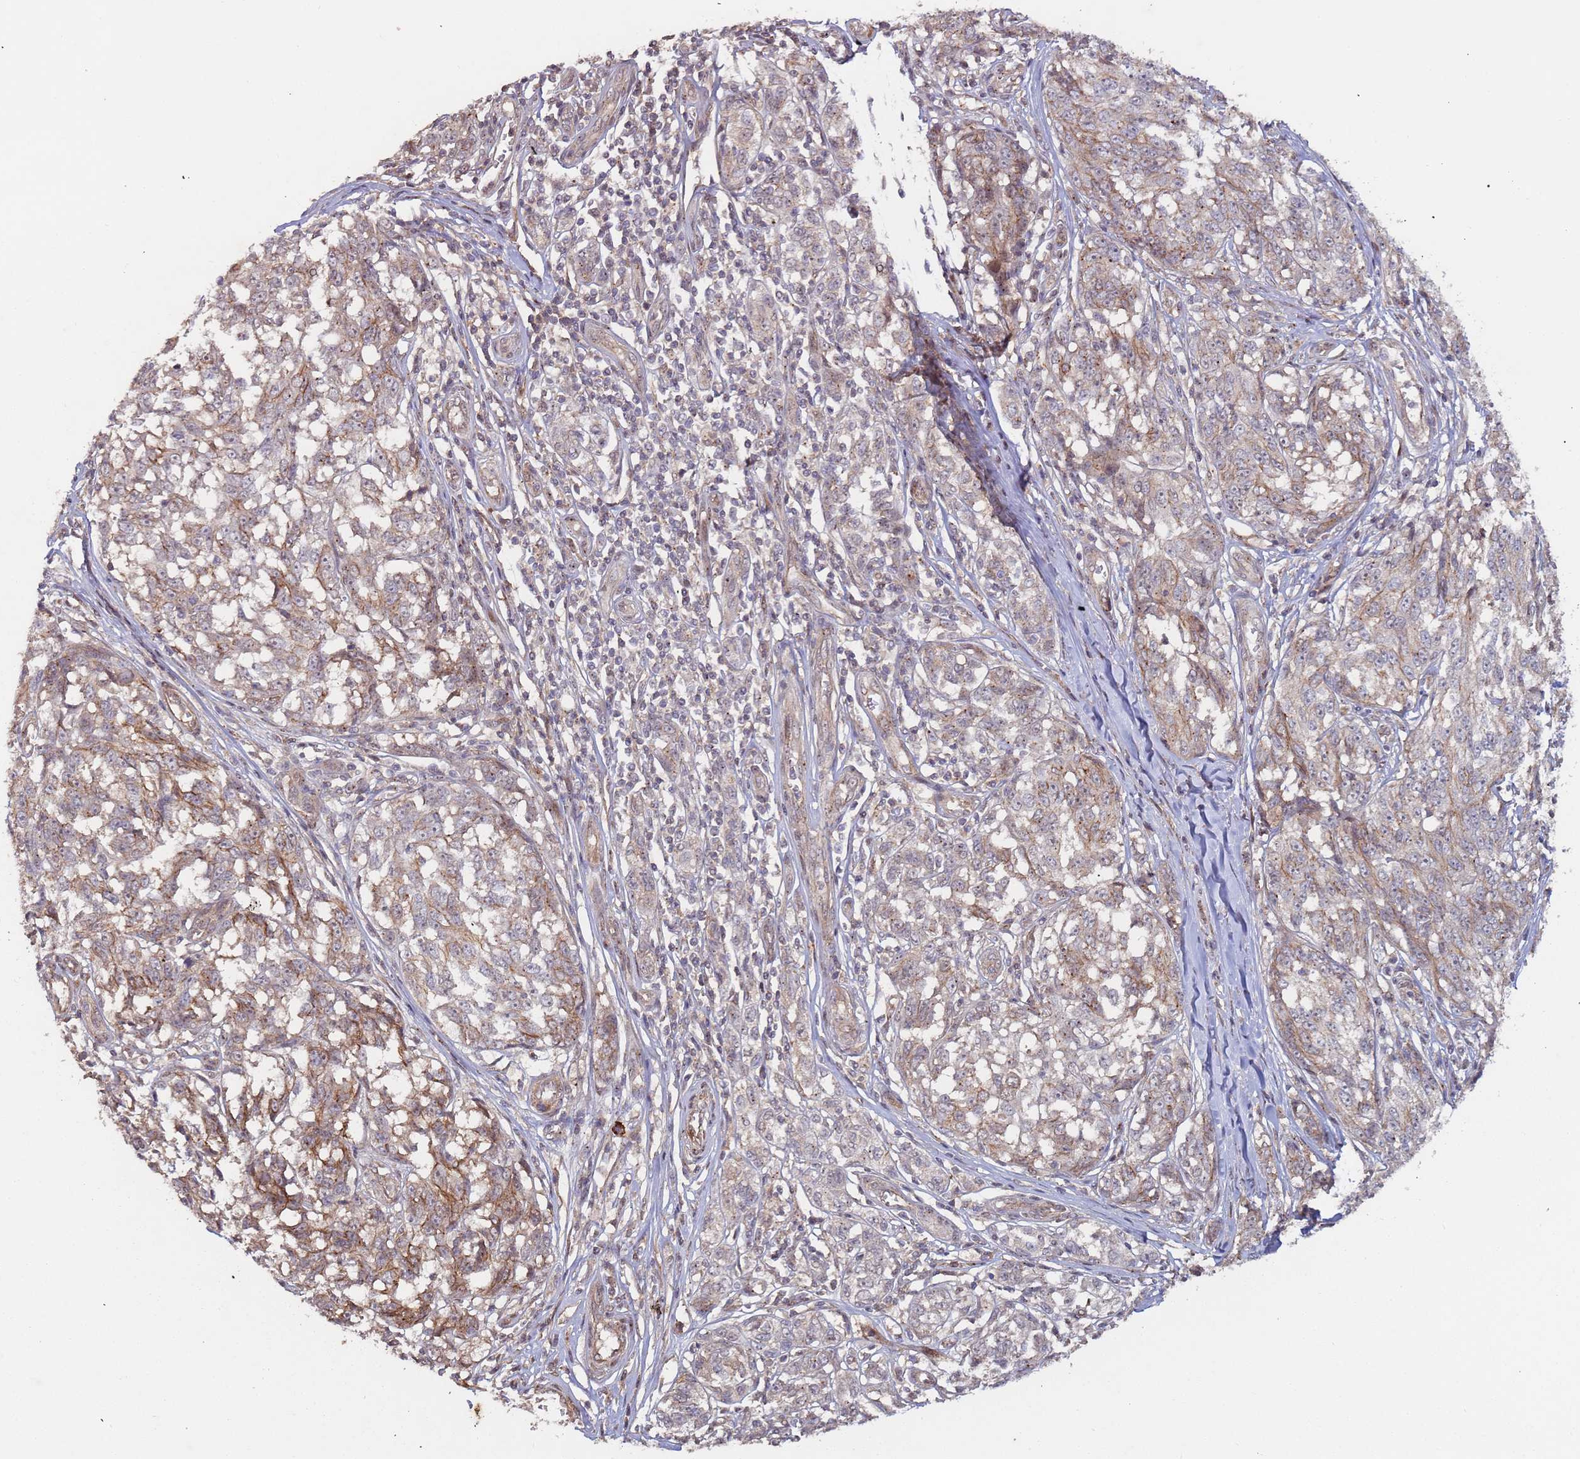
{"staining": {"intensity": "weak", "quantity": ">75%", "location": "cytoplasmic/membranous"}, "tissue": "melanoma", "cell_type": "Tumor cells", "image_type": "cancer", "snomed": [{"axis": "morphology", "description": "Malignant melanoma, NOS"}, {"axis": "topography", "description": "Skin"}], "caption": "Human melanoma stained for a protein (brown) displays weak cytoplasmic/membranous positive expression in about >75% of tumor cells.", "gene": "KANSL1L", "patient": {"sex": "female", "age": 64}}